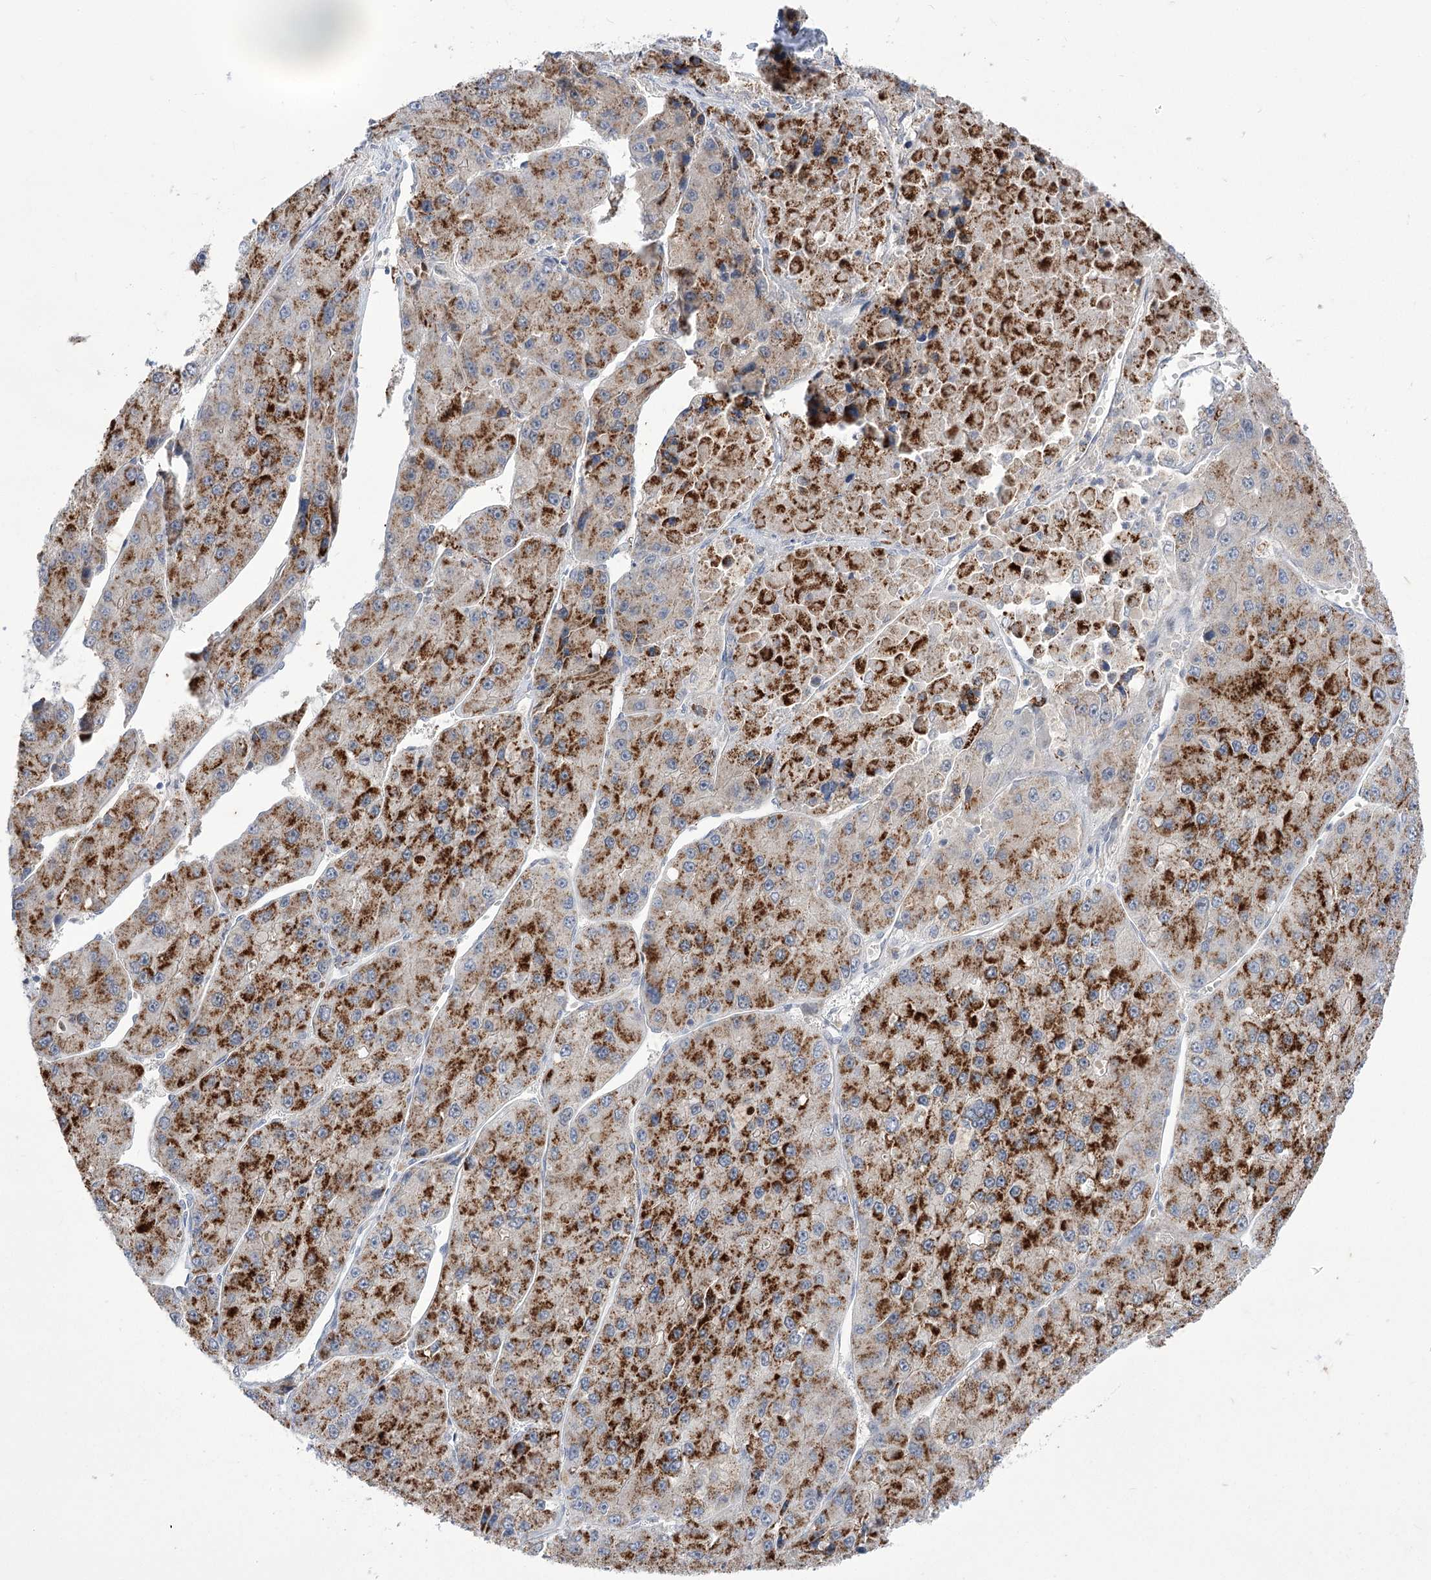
{"staining": {"intensity": "moderate", "quantity": ">75%", "location": "cytoplasmic/membranous"}, "tissue": "liver cancer", "cell_type": "Tumor cells", "image_type": "cancer", "snomed": [{"axis": "morphology", "description": "Carcinoma, Hepatocellular, NOS"}, {"axis": "topography", "description": "Liver"}], "caption": "Immunohistochemistry histopathology image of neoplastic tissue: liver cancer (hepatocellular carcinoma) stained using immunohistochemistry (IHC) reveals medium levels of moderate protein expression localized specifically in the cytoplasmic/membranous of tumor cells, appearing as a cytoplasmic/membranous brown color.", "gene": "BEND7", "patient": {"sex": "female", "age": 73}}